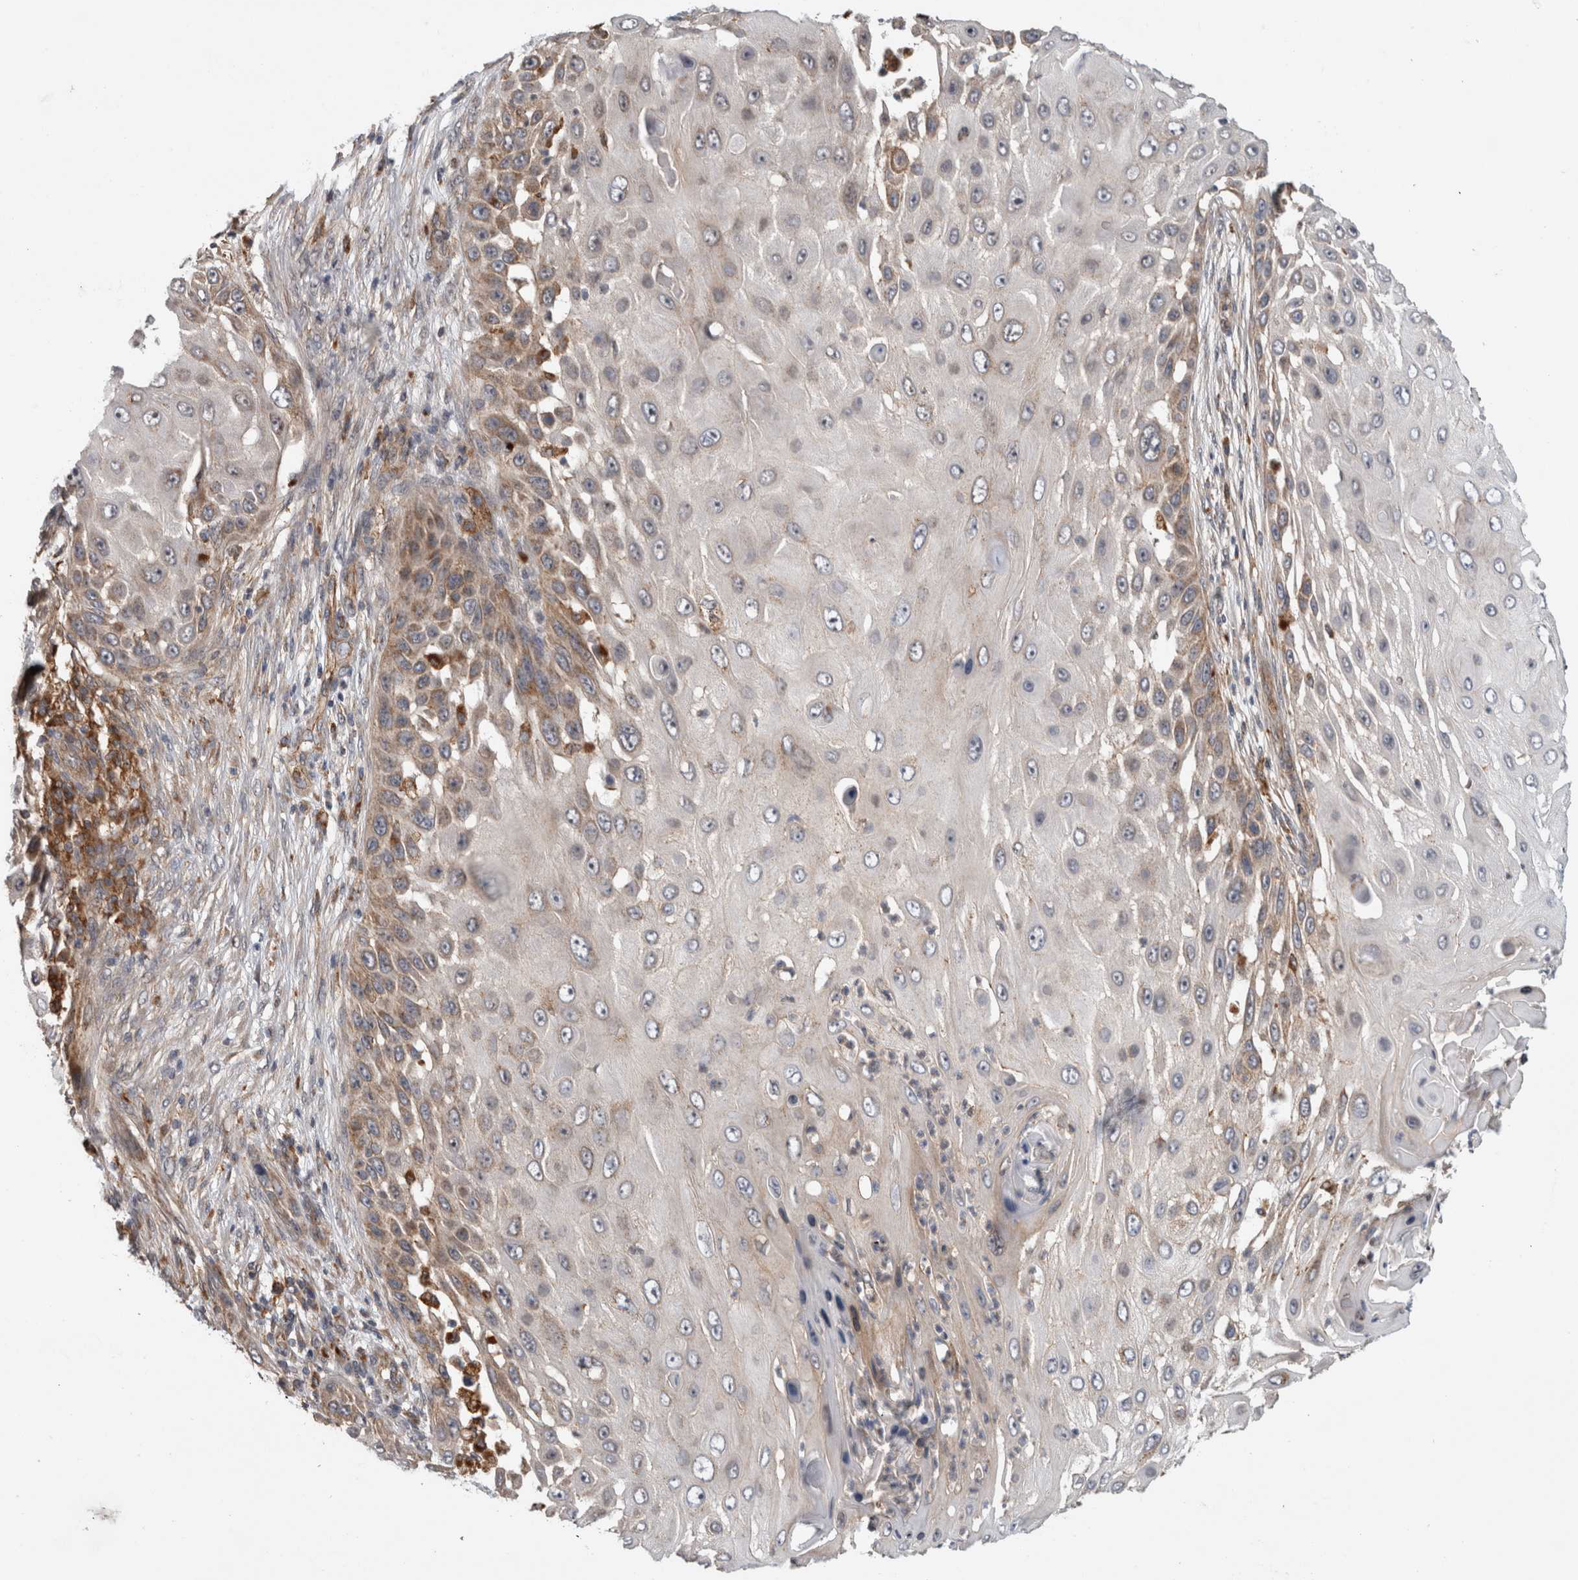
{"staining": {"intensity": "weak", "quantity": "<25%", "location": "cytoplasmic/membranous"}, "tissue": "skin cancer", "cell_type": "Tumor cells", "image_type": "cancer", "snomed": [{"axis": "morphology", "description": "Squamous cell carcinoma, NOS"}, {"axis": "topography", "description": "Skin"}], "caption": "The IHC photomicrograph has no significant expression in tumor cells of squamous cell carcinoma (skin) tissue.", "gene": "ADGRL3", "patient": {"sex": "female", "age": 44}}